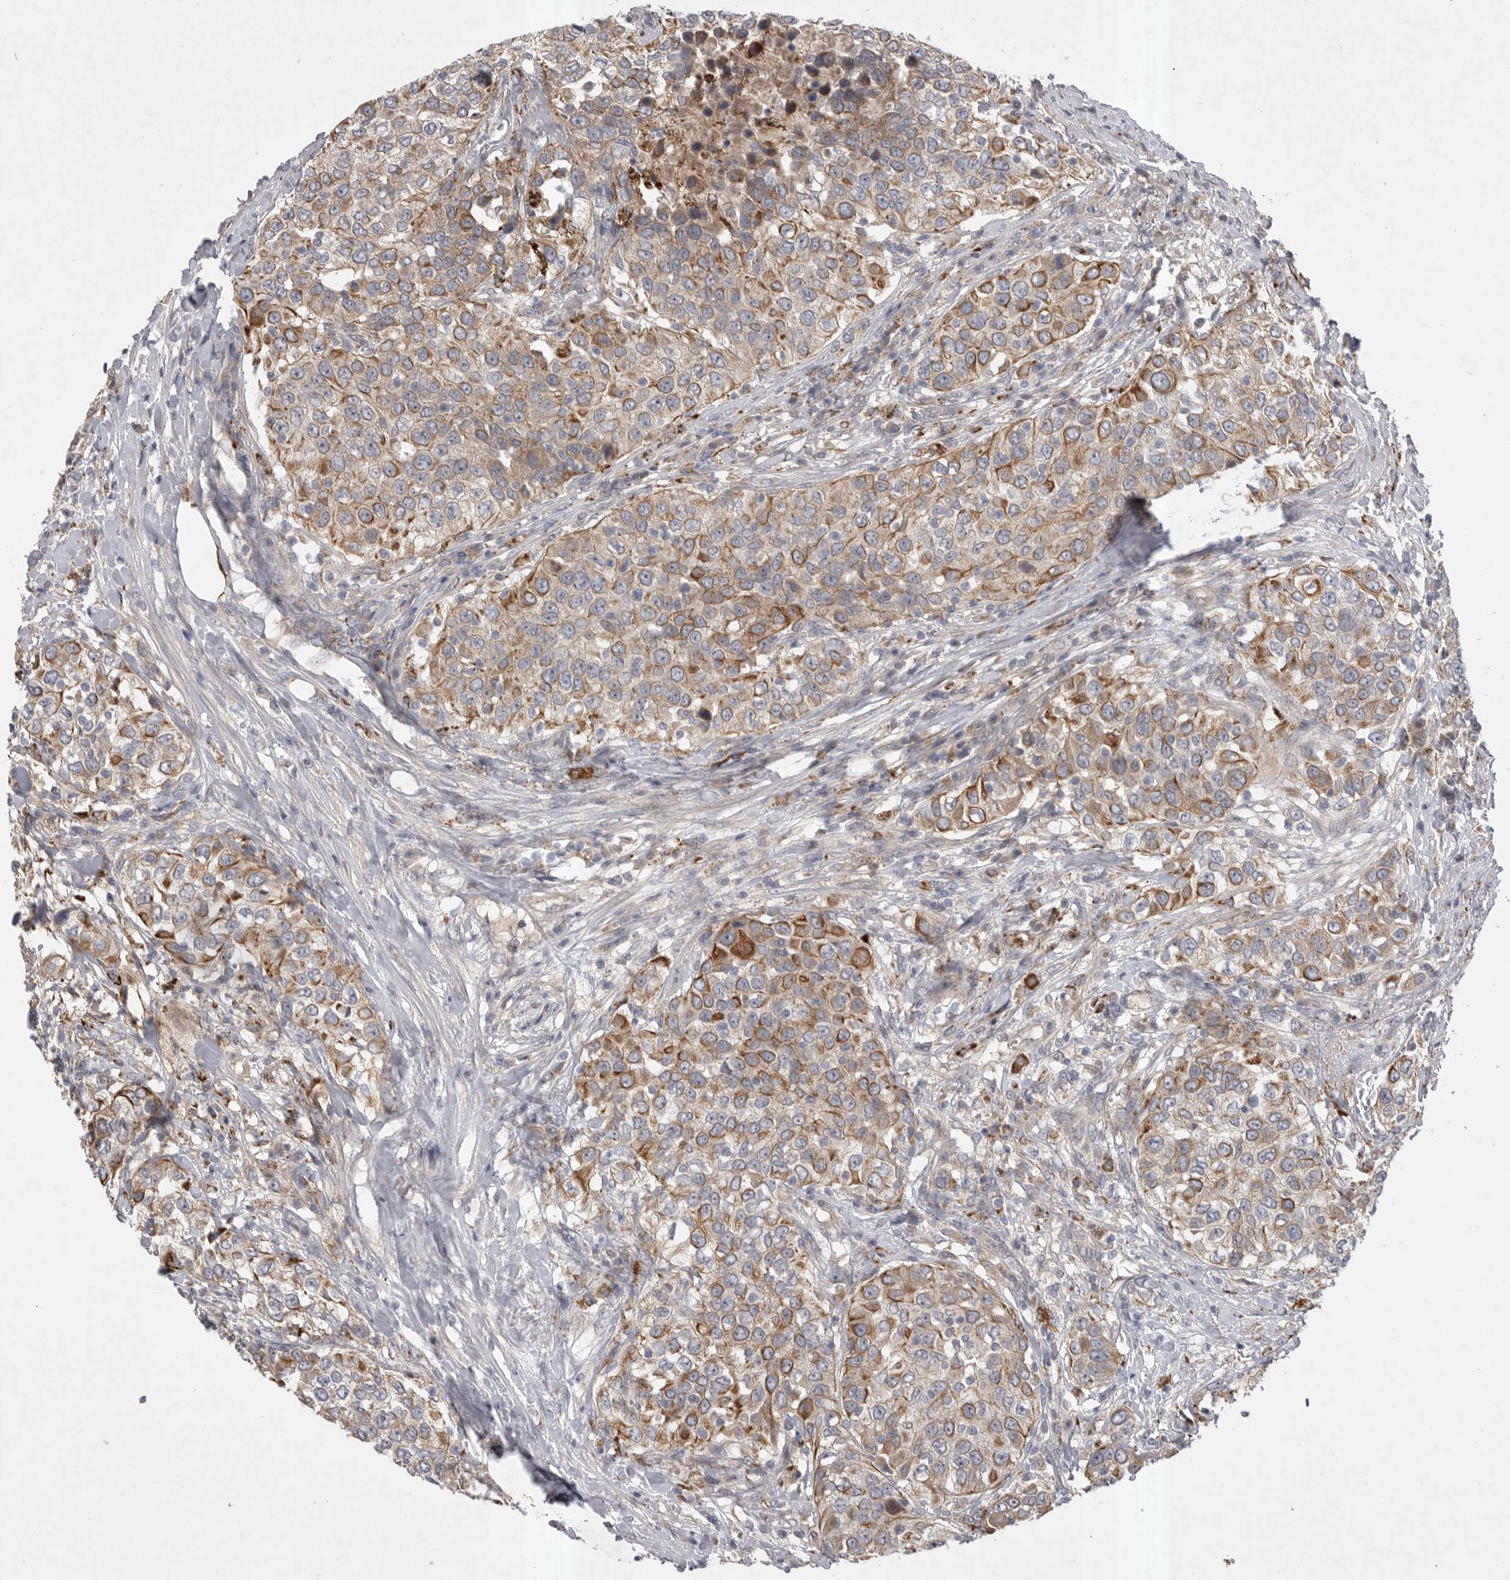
{"staining": {"intensity": "moderate", "quantity": "25%-75%", "location": "cytoplasmic/membranous"}, "tissue": "urothelial cancer", "cell_type": "Tumor cells", "image_type": "cancer", "snomed": [{"axis": "morphology", "description": "Urothelial carcinoma, High grade"}, {"axis": "topography", "description": "Urinary bladder"}], "caption": "Immunohistochemistry (IHC) (DAB (3,3'-diaminobenzidine)) staining of human high-grade urothelial carcinoma displays moderate cytoplasmic/membranous protein expression in approximately 25%-75% of tumor cells.", "gene": "DHDDS", "patient": {"sex": "female", "age": 80}}